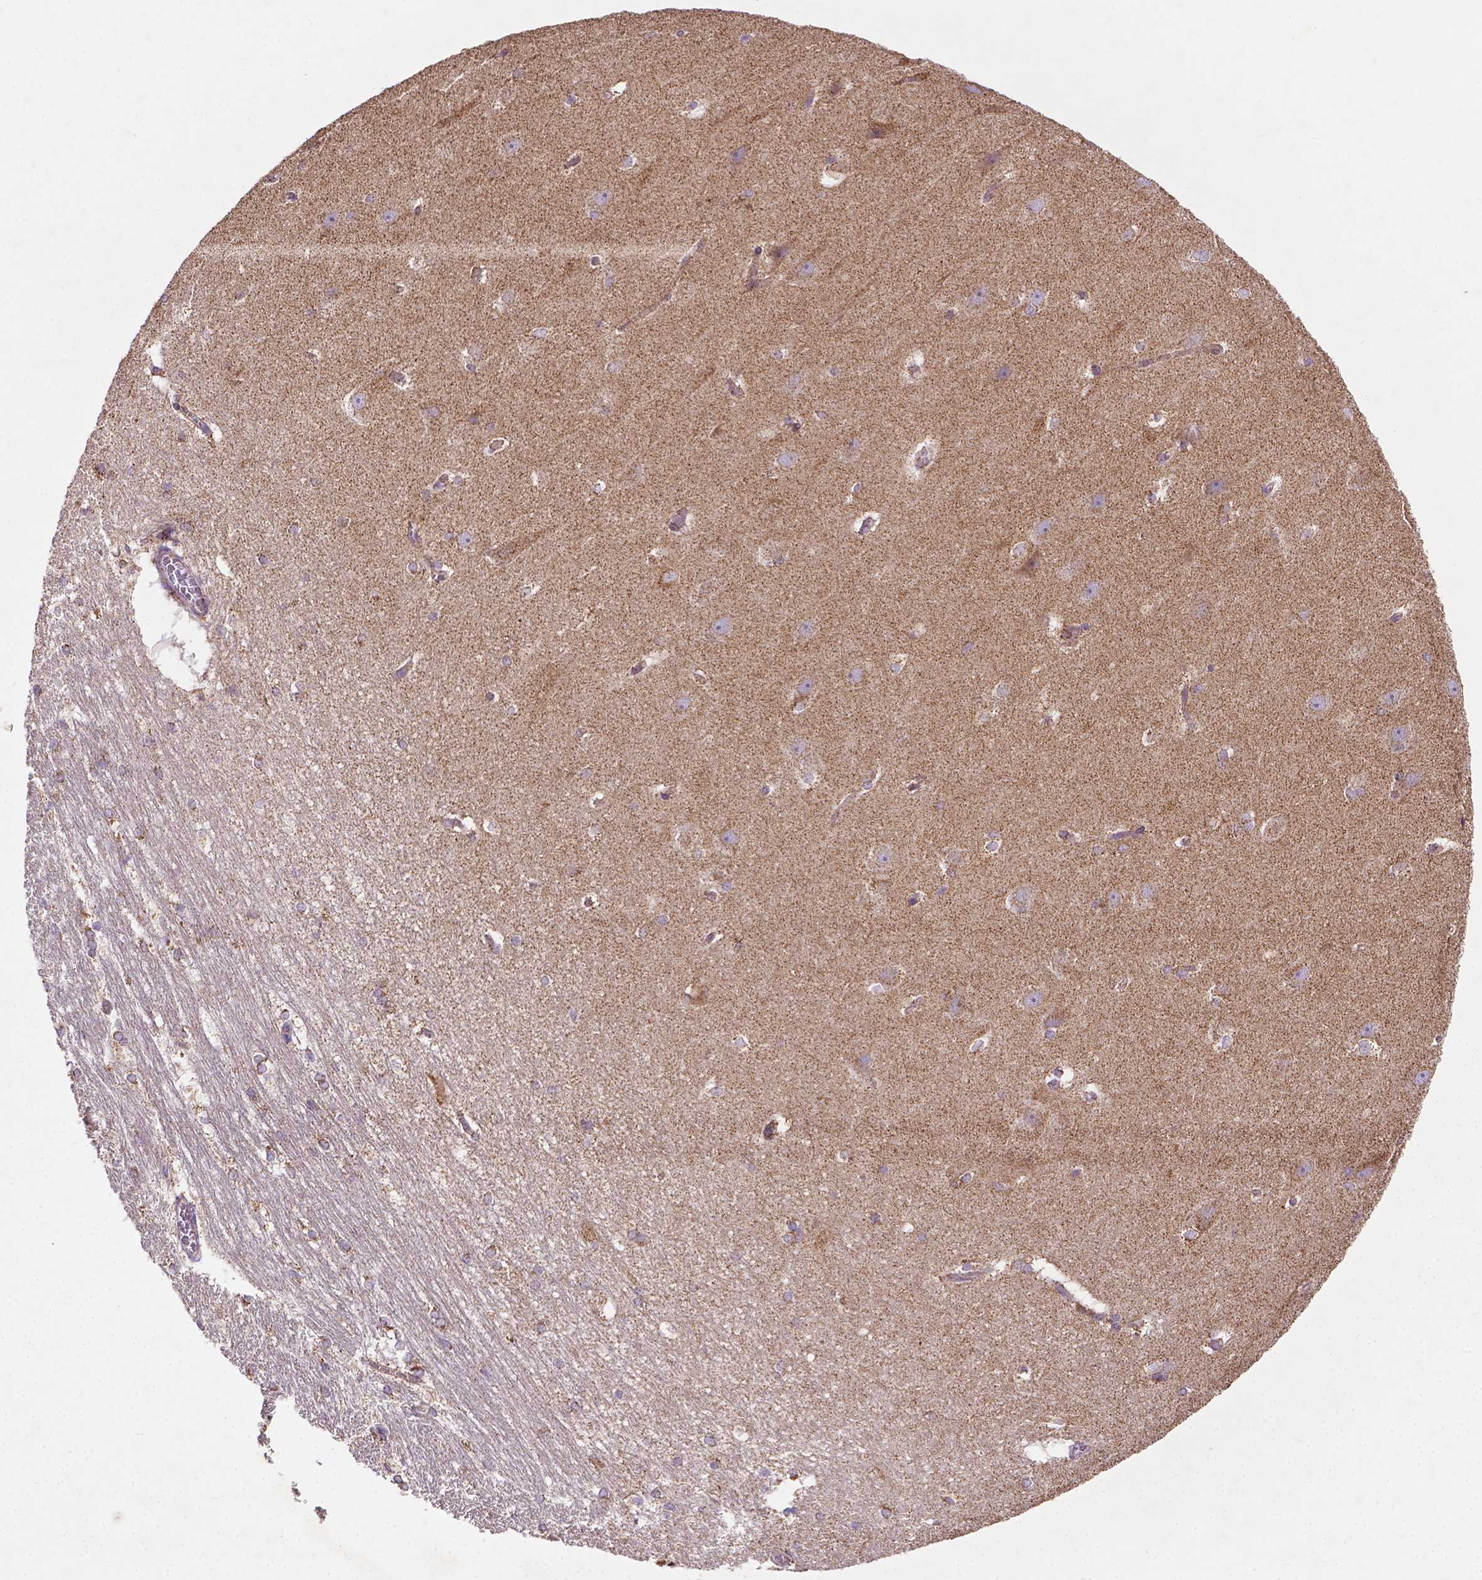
{"staining": {"intensity": "moderate", "quantity": ">75%", "location": "cytoplasmic/membranous"}, "tissue": "hippocampus", "cell_type": "Glial cells", "image_type": "normal", "snomed": [{"axis": "morphology", "description": "Normal tissue, NOS"}, {"axis": "topography", "description": "Cerebral cortex"}, {"axis": "topography", "description": "Hippocampus"}], "caption": "Benign hippocampus reveals moderate cytoplasmic/membranous positivity in approximately >75% of glial cells, visualized by immunohistochemistry.", "gene": "ILVBL", "patient": {"sex": "female", "age": 19}}